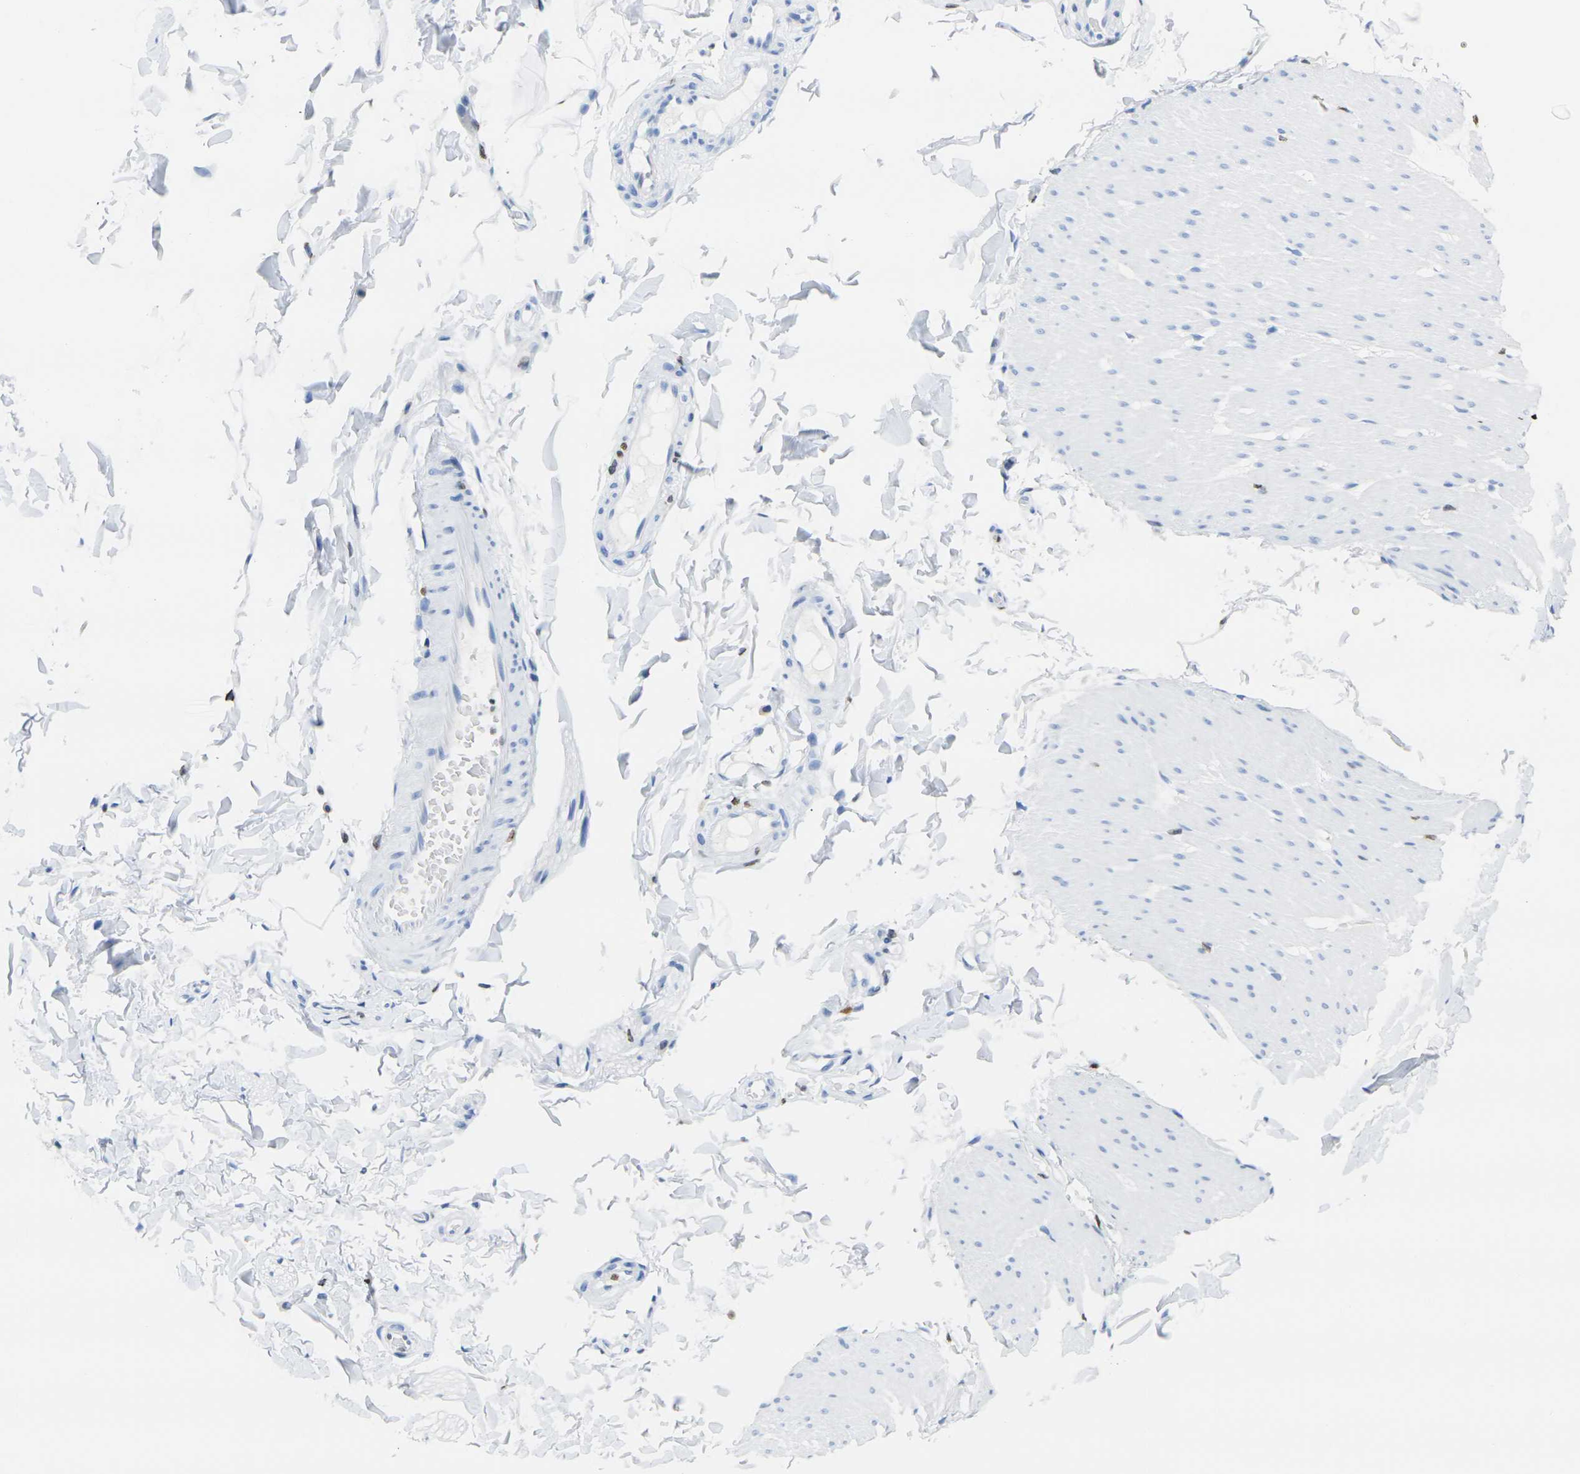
{"staining": {"intensity": "moderate", "quantity": "<25%", "location": "nuclear"}, "tissue": "smooth muscle", "cell_type": "Smooth muscle cells", "image_type": "normal", "snomed": [{"axis": "morphology", "description": "Normal tissue, NOS"}, {"axis": "topography", "description": "Smooth muscle"}, {"axis": "topography", "description": "Colon"}], "caption": "Immunohistochemistry (IHC) photomicrograph of unremarkable smooth muscle stained for a protein (brown), which reveals low levels of moderate nuclear positivity in approximately <25% of smooth muscle cells.", "gene": "DRAXIN", "patient": {"sex": "male", "age": 67}}